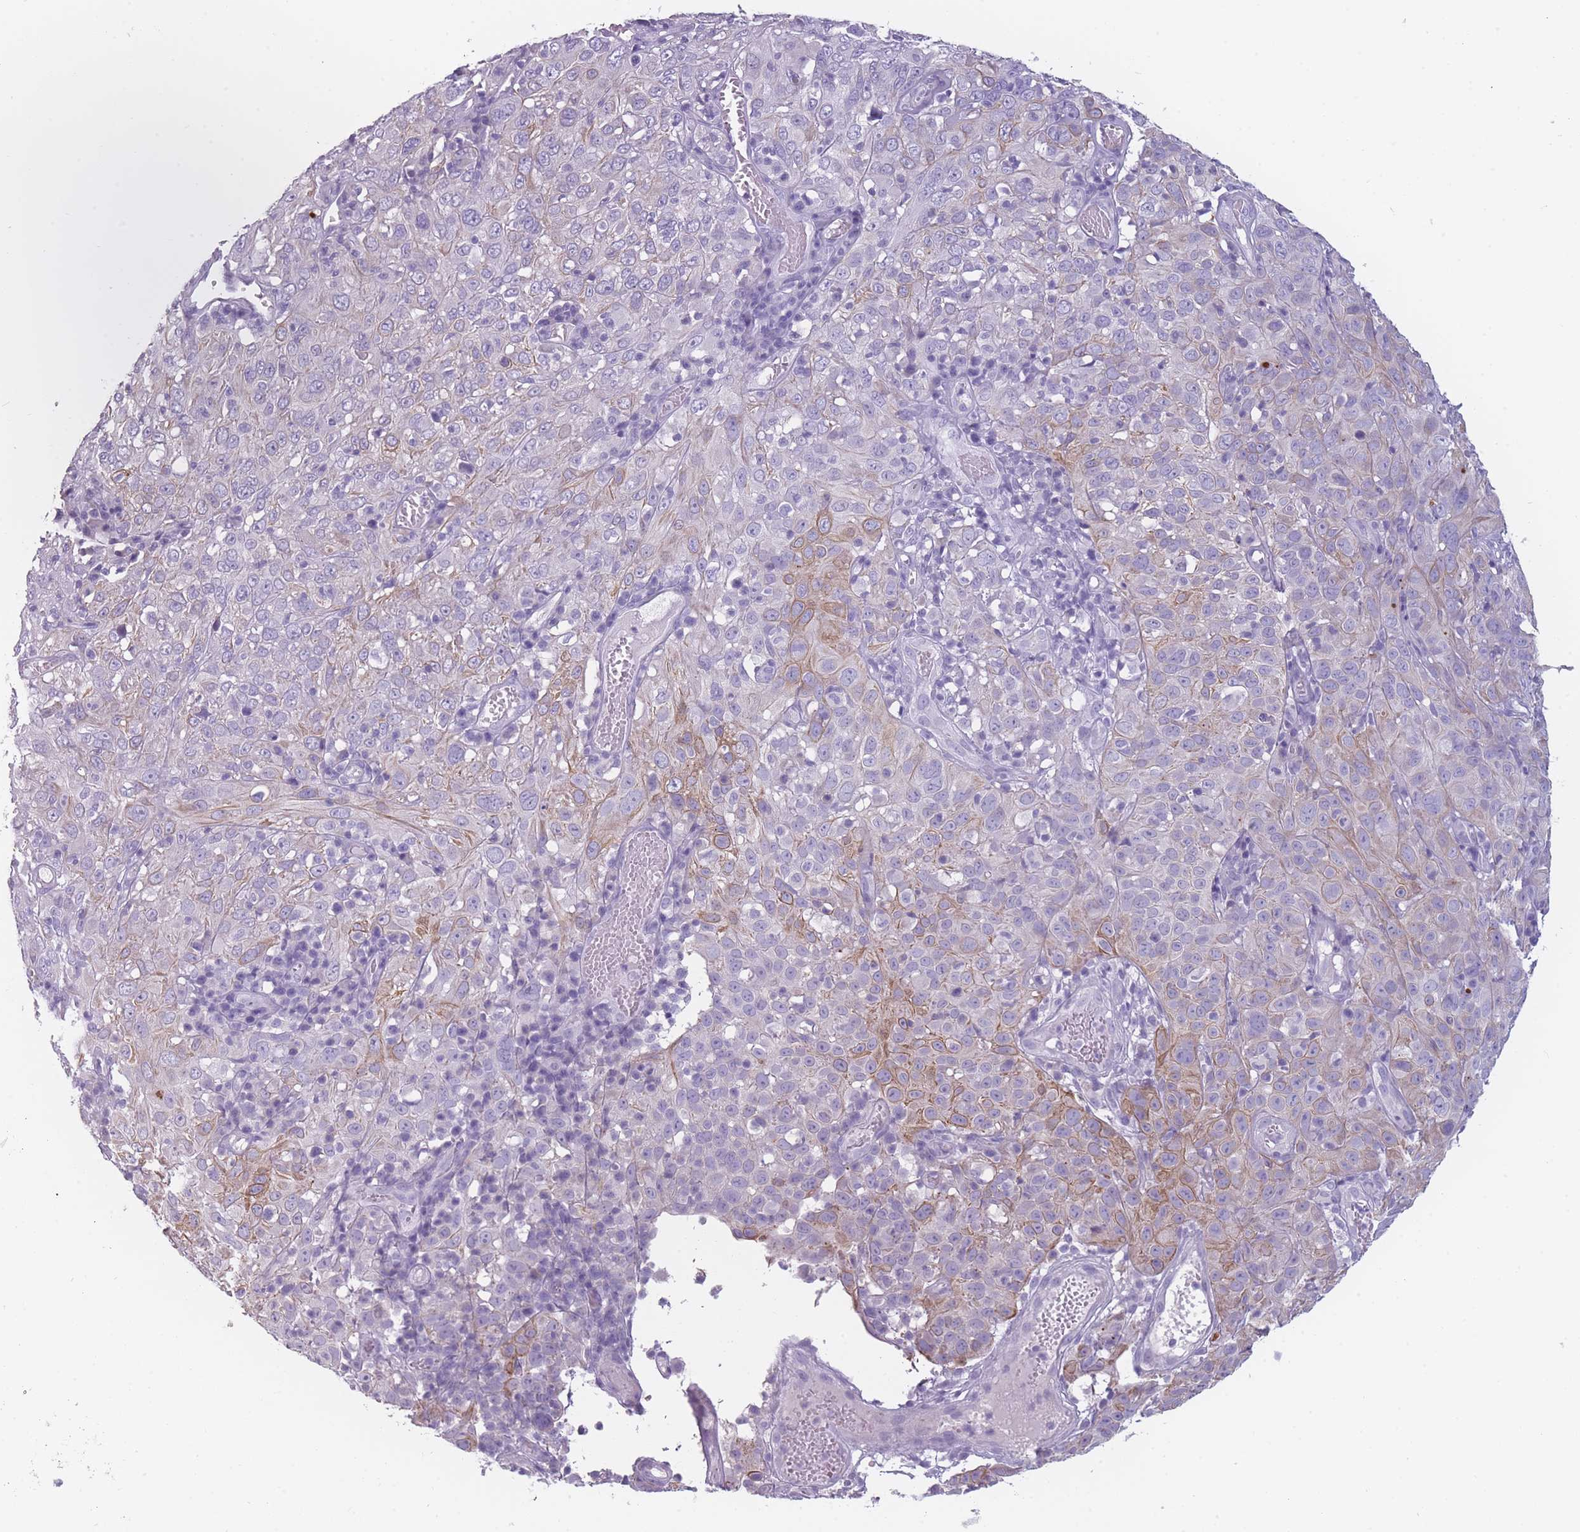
{"staining": {"intensity": "moderate", "quantity": "<25%", "location": "cytoplasmic/membranous"}, "tissue": "cervical cancer", "cell_type": "Tumor cells", "image_type": "cancer", "snomed": [{"axis": "morphology", "description": "Squamous cell carcinoma, NOS"}, {"axis": "topography", "description": "Cervix"}], "caption": "Brown immunohistochemical staining in human cervical squamous cell carcinoma shows moderate cytoplasmic/membranous staining in approximately <25% of tumor cells. The protein is shown in brown color, while the nuclei are stained blue.", "gene": "PPFIA3", "patient": {"sex": "female", "age": 46}}